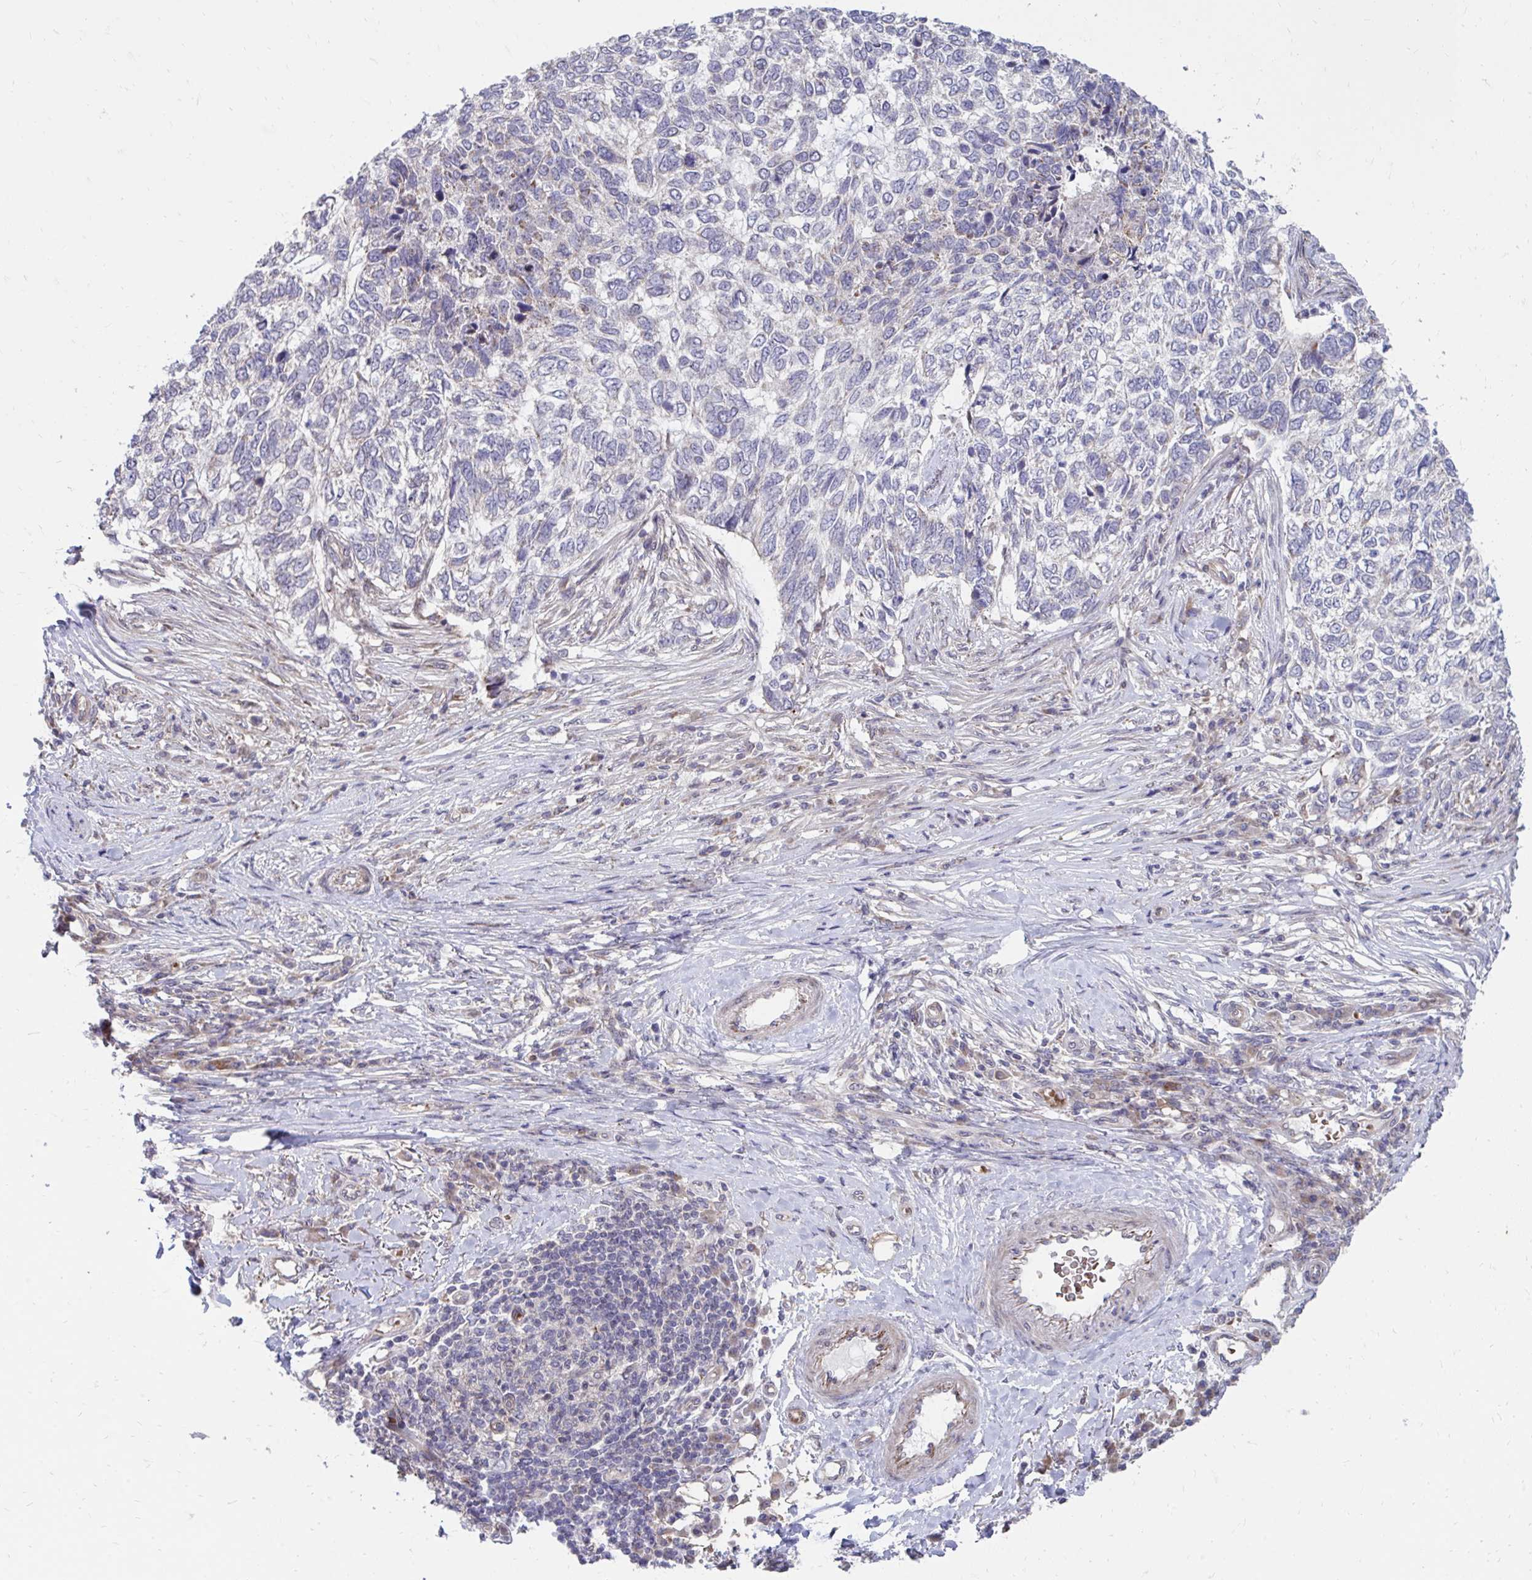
{"staining": {"intensity": "negative", "quantity": "none", "location": "none"}, "tissue": "skin cancer", "cell_type": "Tumor cells", "image_type": "cancer", "snomed": [{"axis": "morphology", "description": "Basal cell carcinoma"}, {"axis": "topography", "description": "Skin"}], "caption": "An immunohistochemistry (IHC) photomicrograph of skin cancer is shown. There is no staining in tumor cells of skin cancer.", "gene": "ITPR2", "patient": {"sex": "female", "age": 65}}